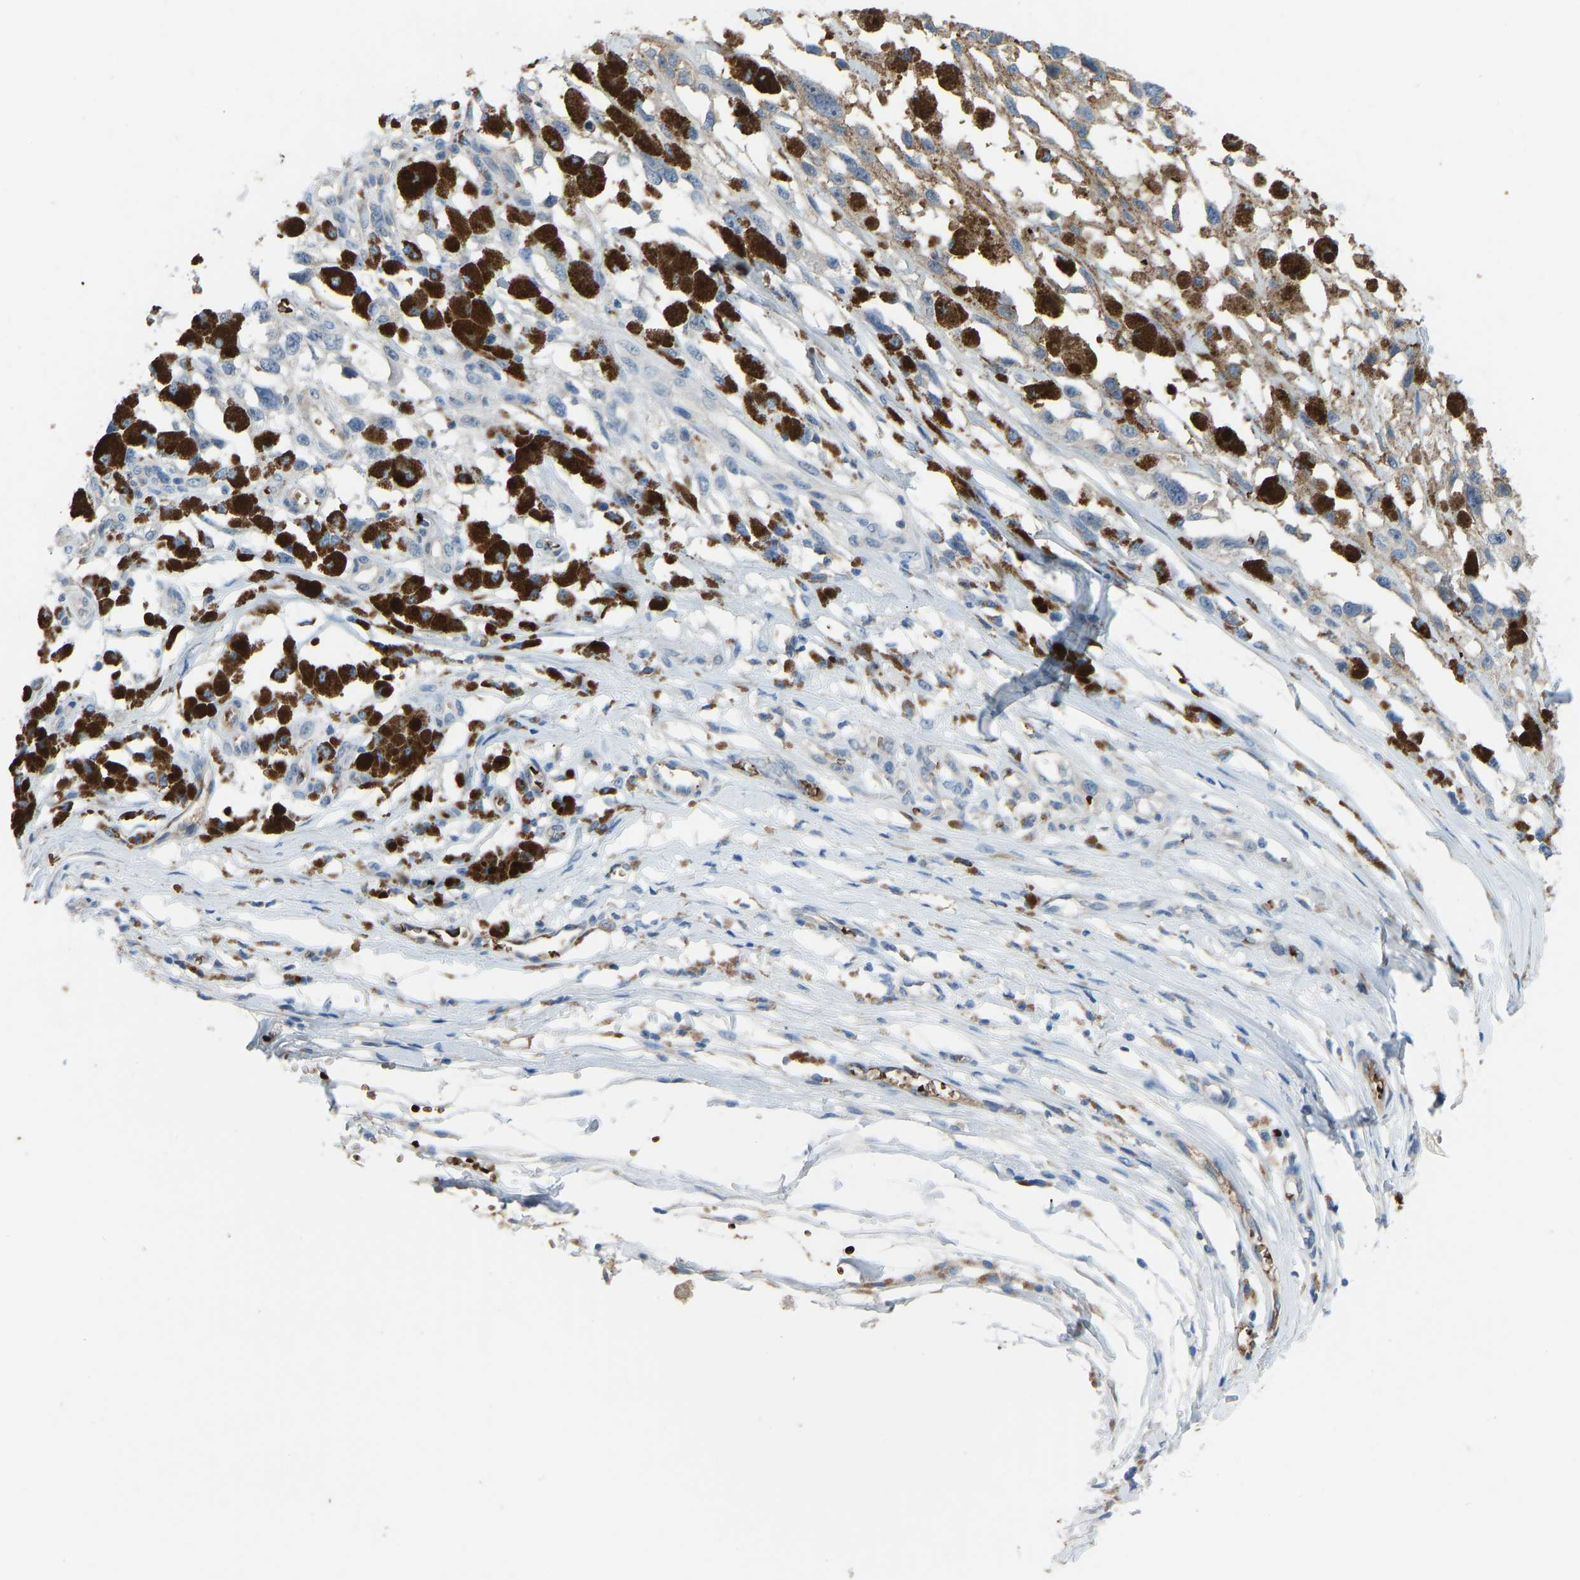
{"staining": {"intensity": "negative", "quantity": "none", "location": "none"}, "tissue": "melanoma", "cell_type": "Tumor cells", "image_type": "cancer", "snomed": [{"axis": "morphology", "description": "Malignant melanoma, Metastatic site"}, {"axis": "topography", "description": "Lymph node"}], "caption": "Immunohistochemical staining of human malignant melanoma (metastatic site) exhibits no significant positivity in tumor cells.", "gene": "PIGS", "patient": {"sex": "male", "age": 59}}